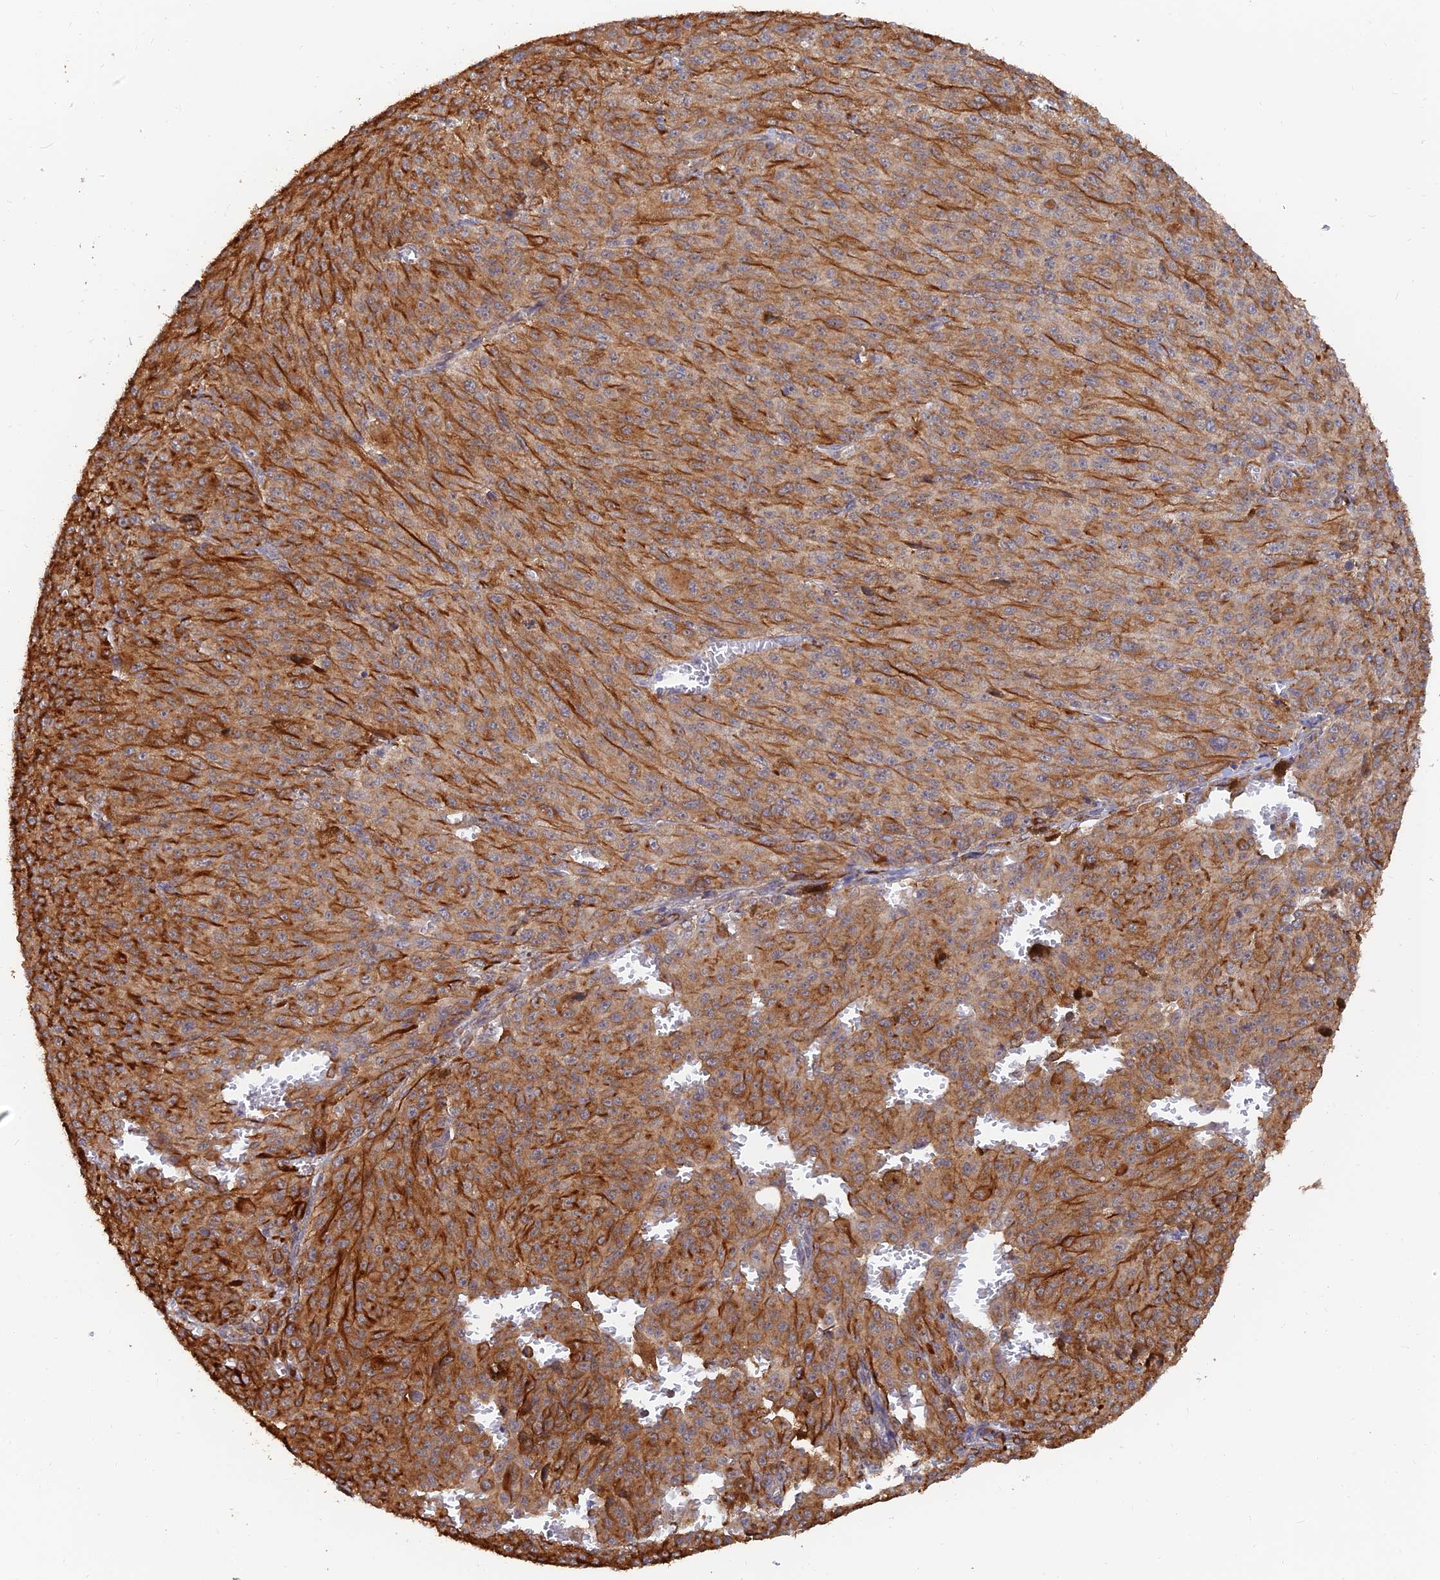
{"staining": {"intensity": "strong", "quantity": "25%-75%", "location": "cytoplasmic/membranous"}, "tissue": "melanoma", "cell_type": "Tumor cells", "image_type": "cancer", "snomed": [{"axis": "morphology", "description": "Malignant melanoma, NOS"}, {"axis": "topography", "description": "Skin"}], "caption": "Strong cytoplasmic/membranous positivity is appreciated in approximately 25%-75% of tumor cells in malignant melanoma.", "gene": "WBP11", "patient": {"sex": "female", "age": 52}}